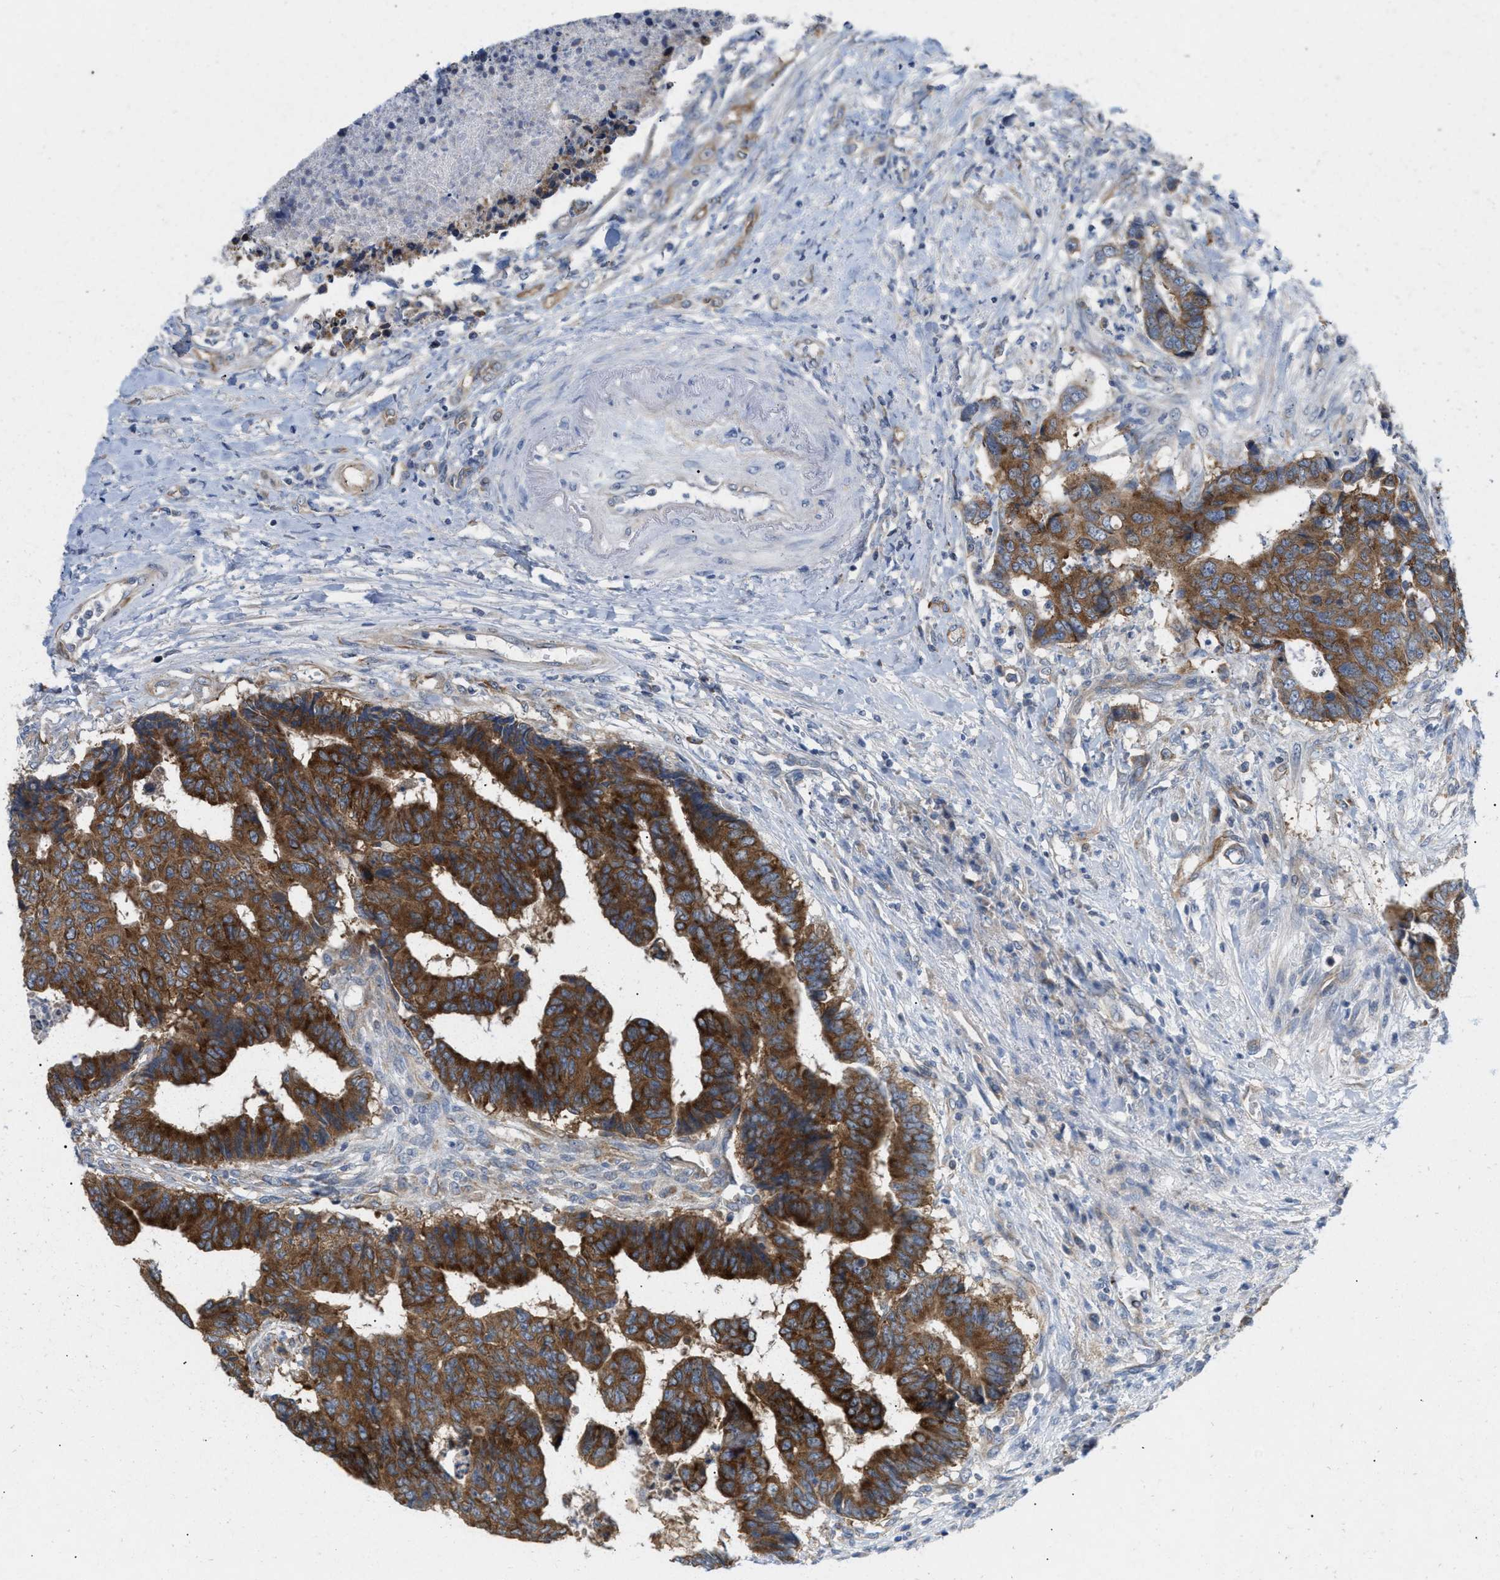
{"staining": {"intensity": "strong", "quantity": ">75%", "location": "cytoplasmic/membranous"}, "tissue": "colorectal cancer", "cell_type": "Tumor cells", "image_type": "cancer", "snomed": [{"axis": "morphology", "description": "Adenocarcinoma, NOS"}, {"axis": "topography", "description": "Rectum"}], "caption": "This image shows IHC staining of human colorectal cancer (adenocarcinoma), with high strong cytoplasmic/membranous positivity in about >75% of tumor cells.", "gene": "UBAP2", "patient": {"sex": "male", "age": 84}}